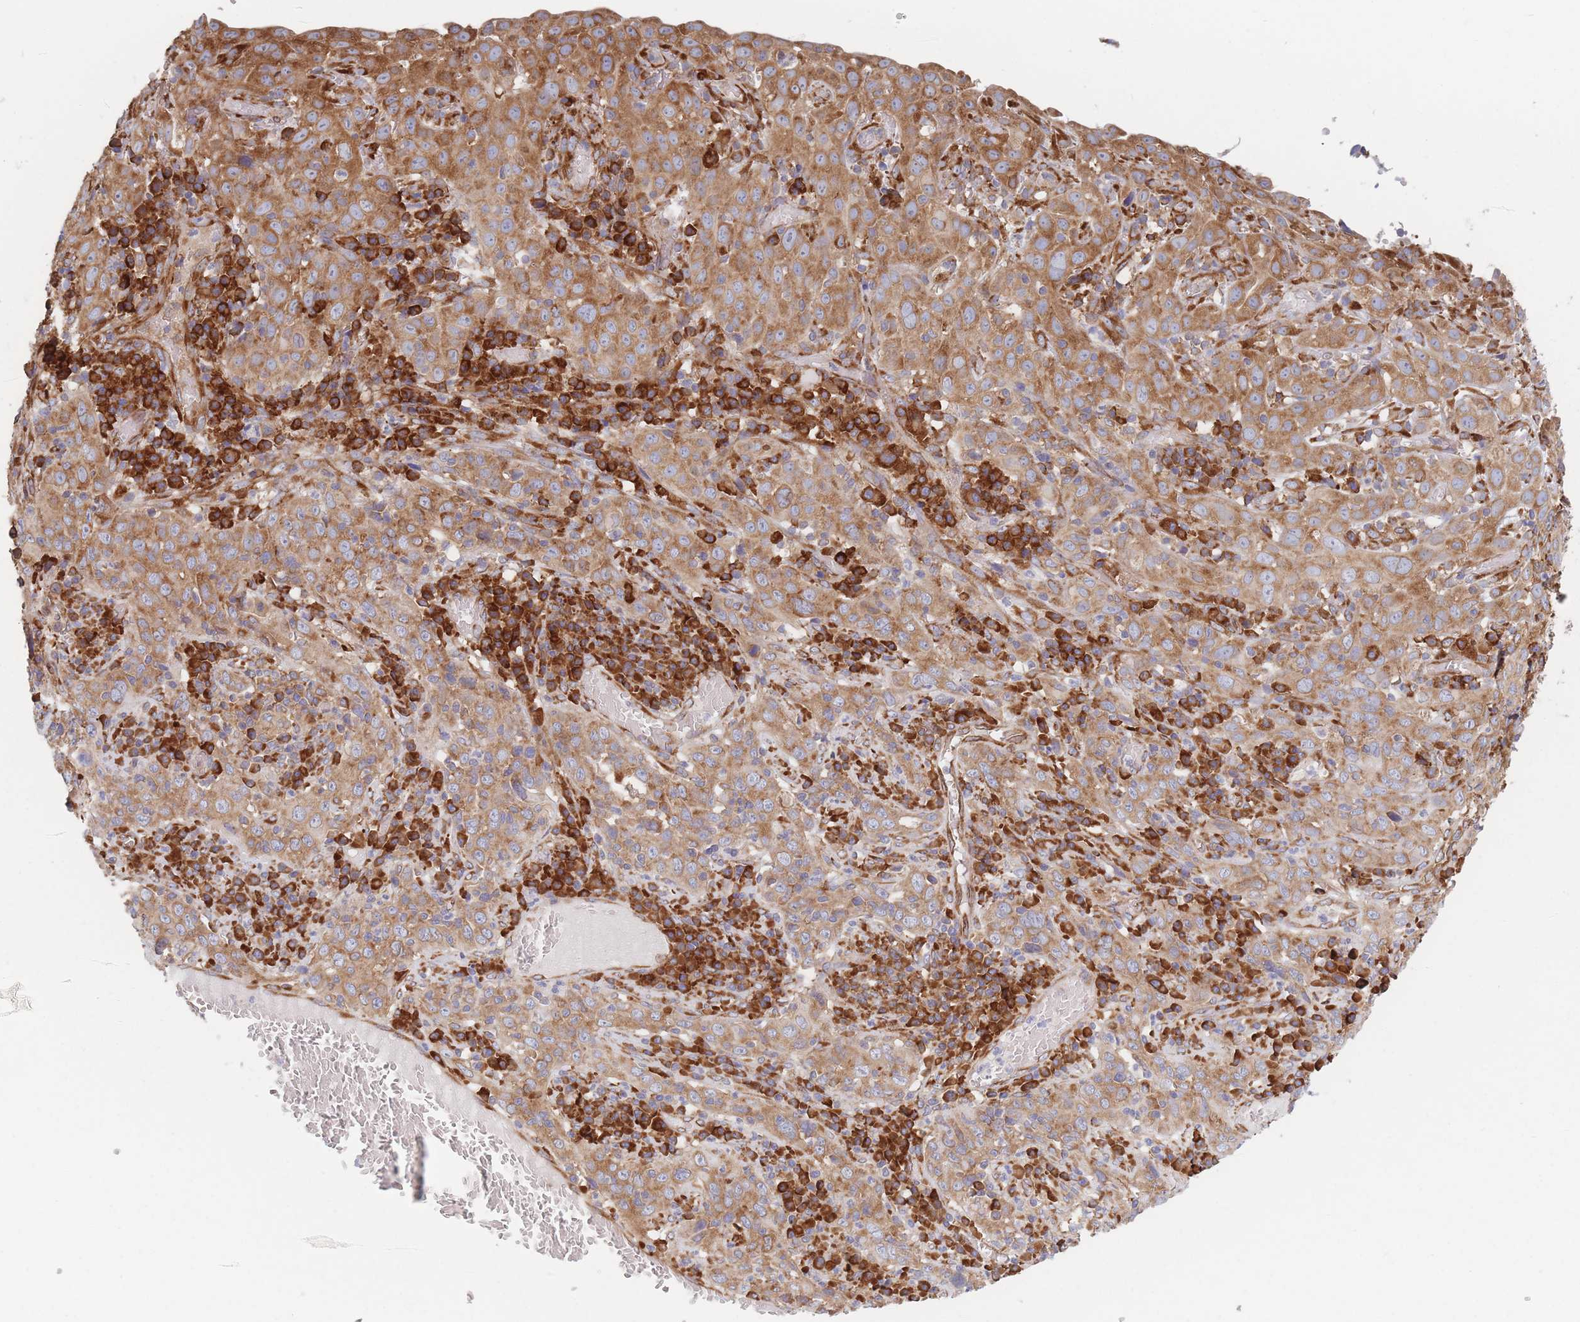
{"staining": {"intensity": "strong", "quantity": ">75%", "location": "cytoplasmic/membranous"}, "tissue": "cervical cancer", "cell_type": "Tumor cells", "image_type": "cancer", "snomed": [{"axis": "morphology", "description": "Squamous cell carcinoma, NOS"}, {"axis": "topography", "description": "Cervix"}], "caption": "Cervical squamous cell carcinoma tissue demonstrates strong cytoplasmic/membranous expression in about >75% of tumor cells, visualized by immunohistochemistry.", "gene": "EEF1B2", "patient": {"sex": "female", "age": 46}}